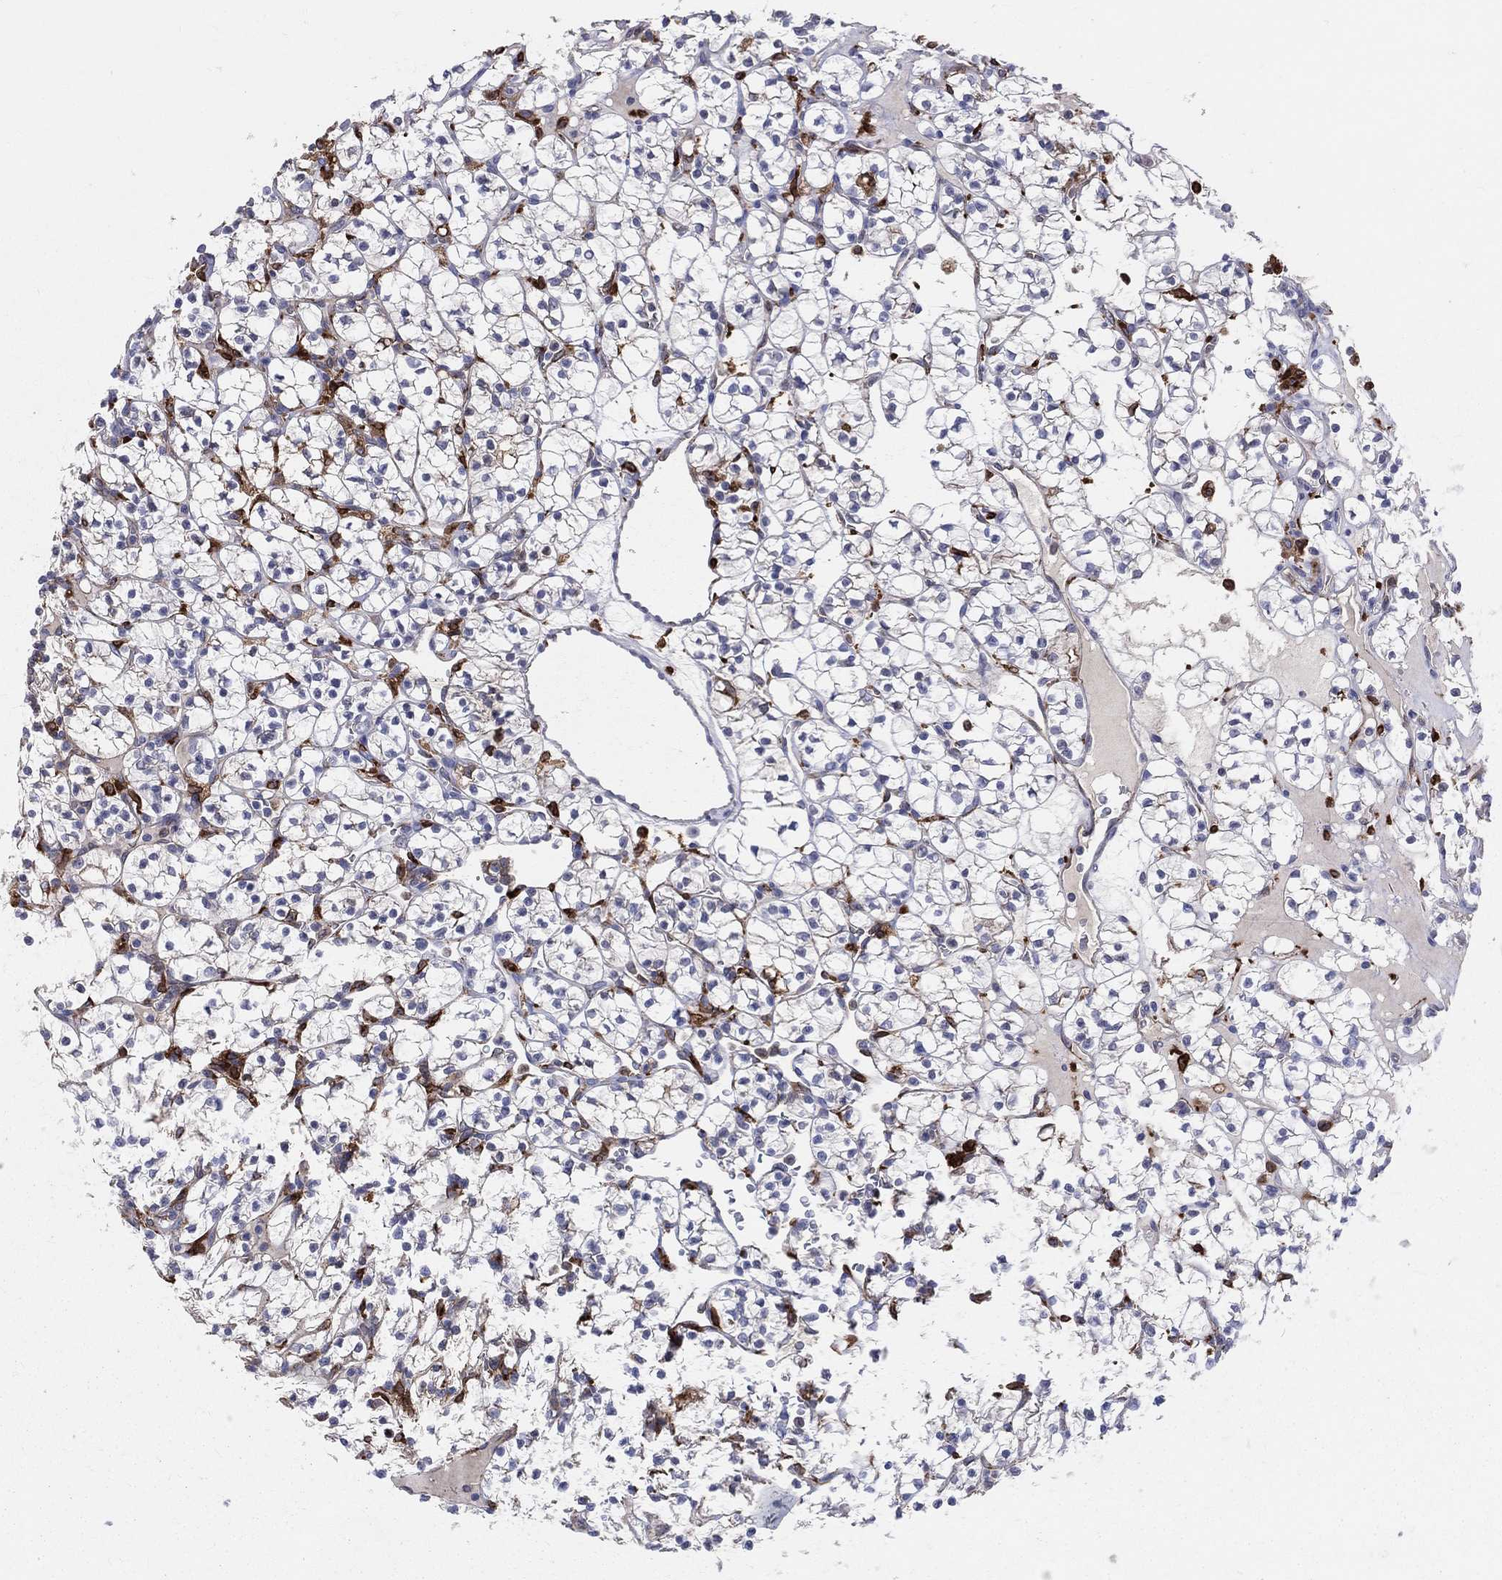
{"staining": {"intensity": "negative", "quantity": "none", "location": "none"}, "tissue": "renal cancer", "cell_type": "Tumor cells", "image_type": "cancer", "snomed": [{"axis": "morphology", "description": "Adenocarcinoma, NOS"}, {"axis": "topography", "description": "Kidney"}], "caption": "Renal cancer (adenocarcinoma) was stained to show a protein in brown. There is no significant expression in tumor cells.", "gene": "CD74", "patient": {"sex": "female", "age": 89}}